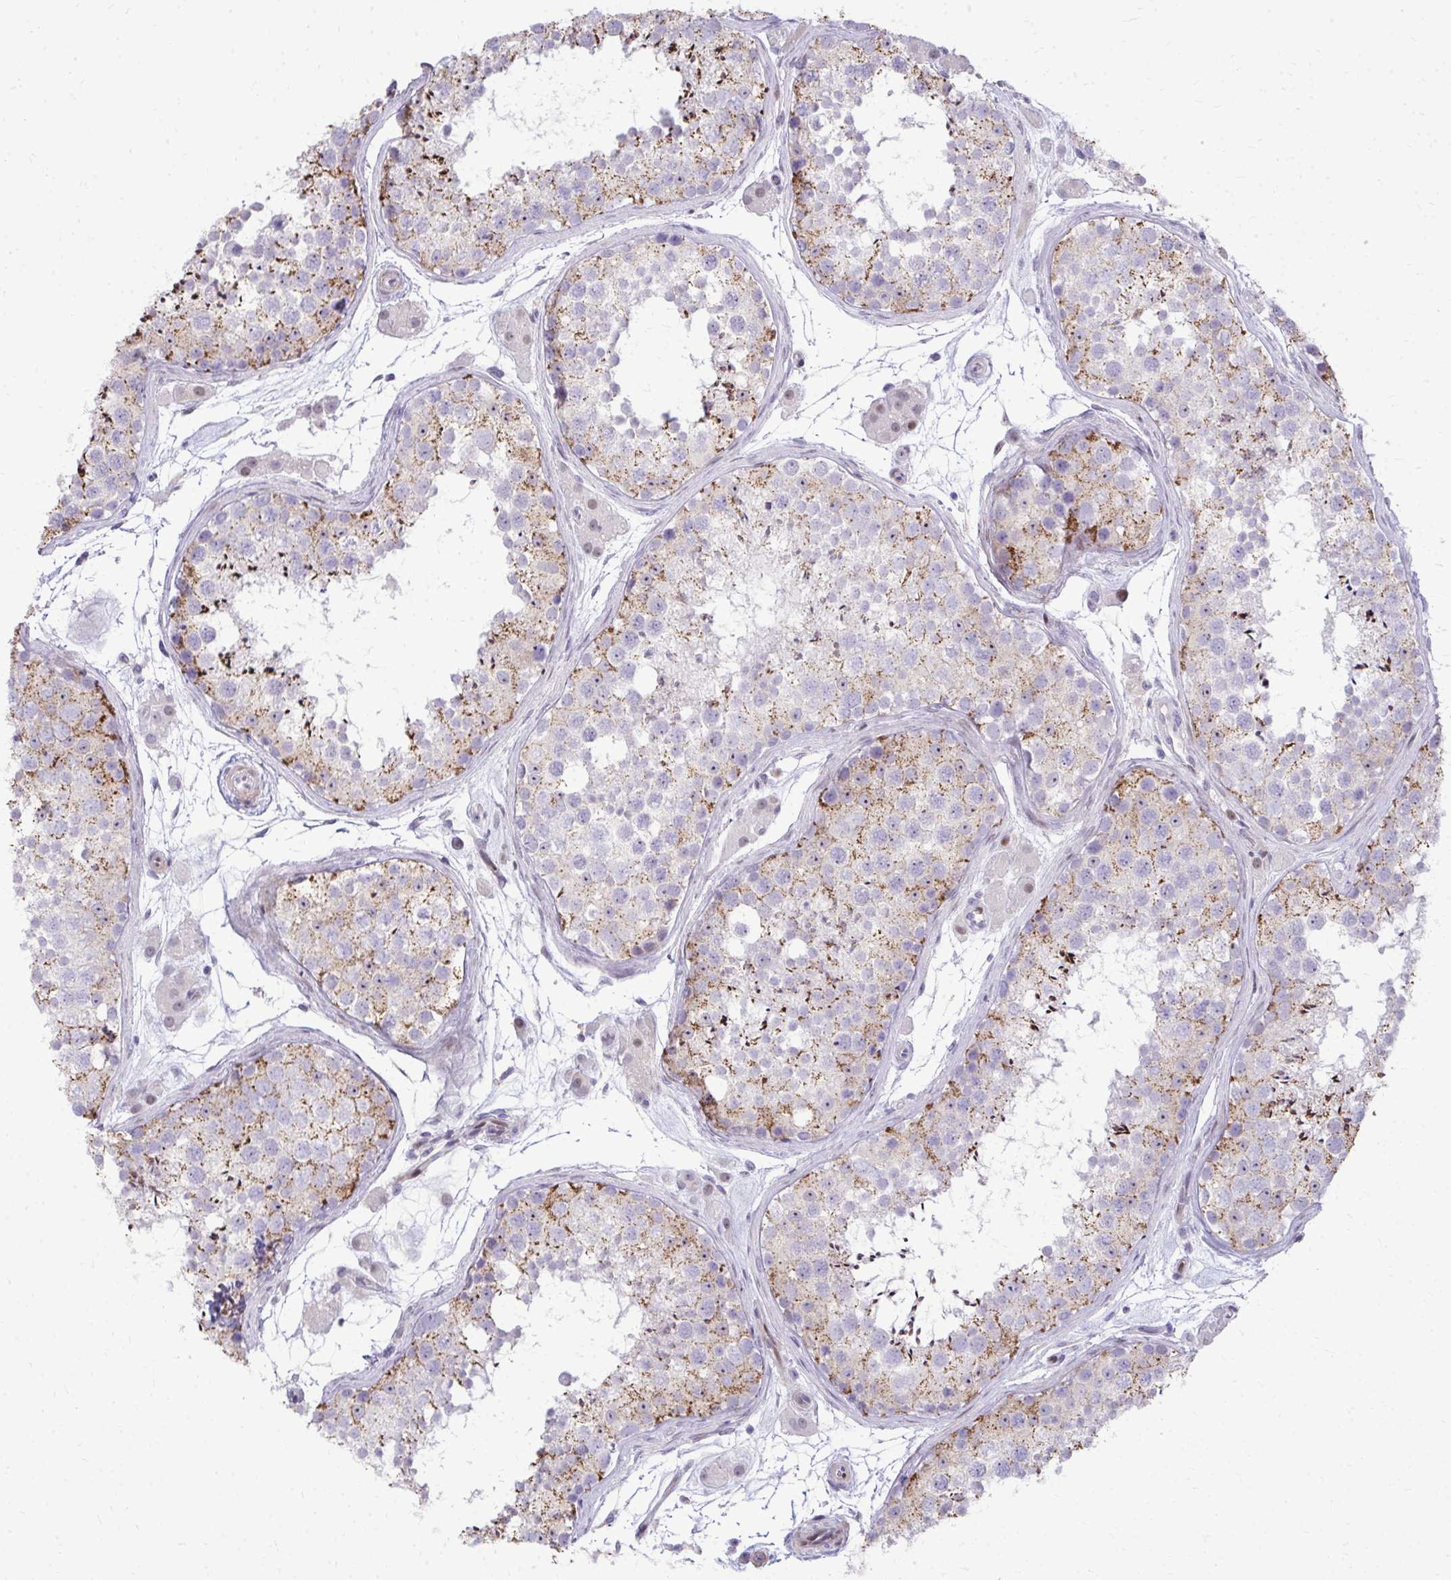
{"staining": {"intensity": "moderate", "quantity": "<25%", "location": "cytoplasmic/membranous"}, "tissue": "testis", "cell_type": "Cells in seminiferous ducts", "image_type": "normal", "snomed": [{"axis": "morphology", "description": "Normal tissue, NOS"}, {"axis": "topography", "description": "Testis"}], "caption": "Approximately <25% of cells in seminiferous ducts in normal testis demonstrate moderate cytoplasmic/membranous protein expression as visualized by brown immunohistochemical staining.", "gene": "DLX4", "patient": {"sex": "male", "age": 41}}